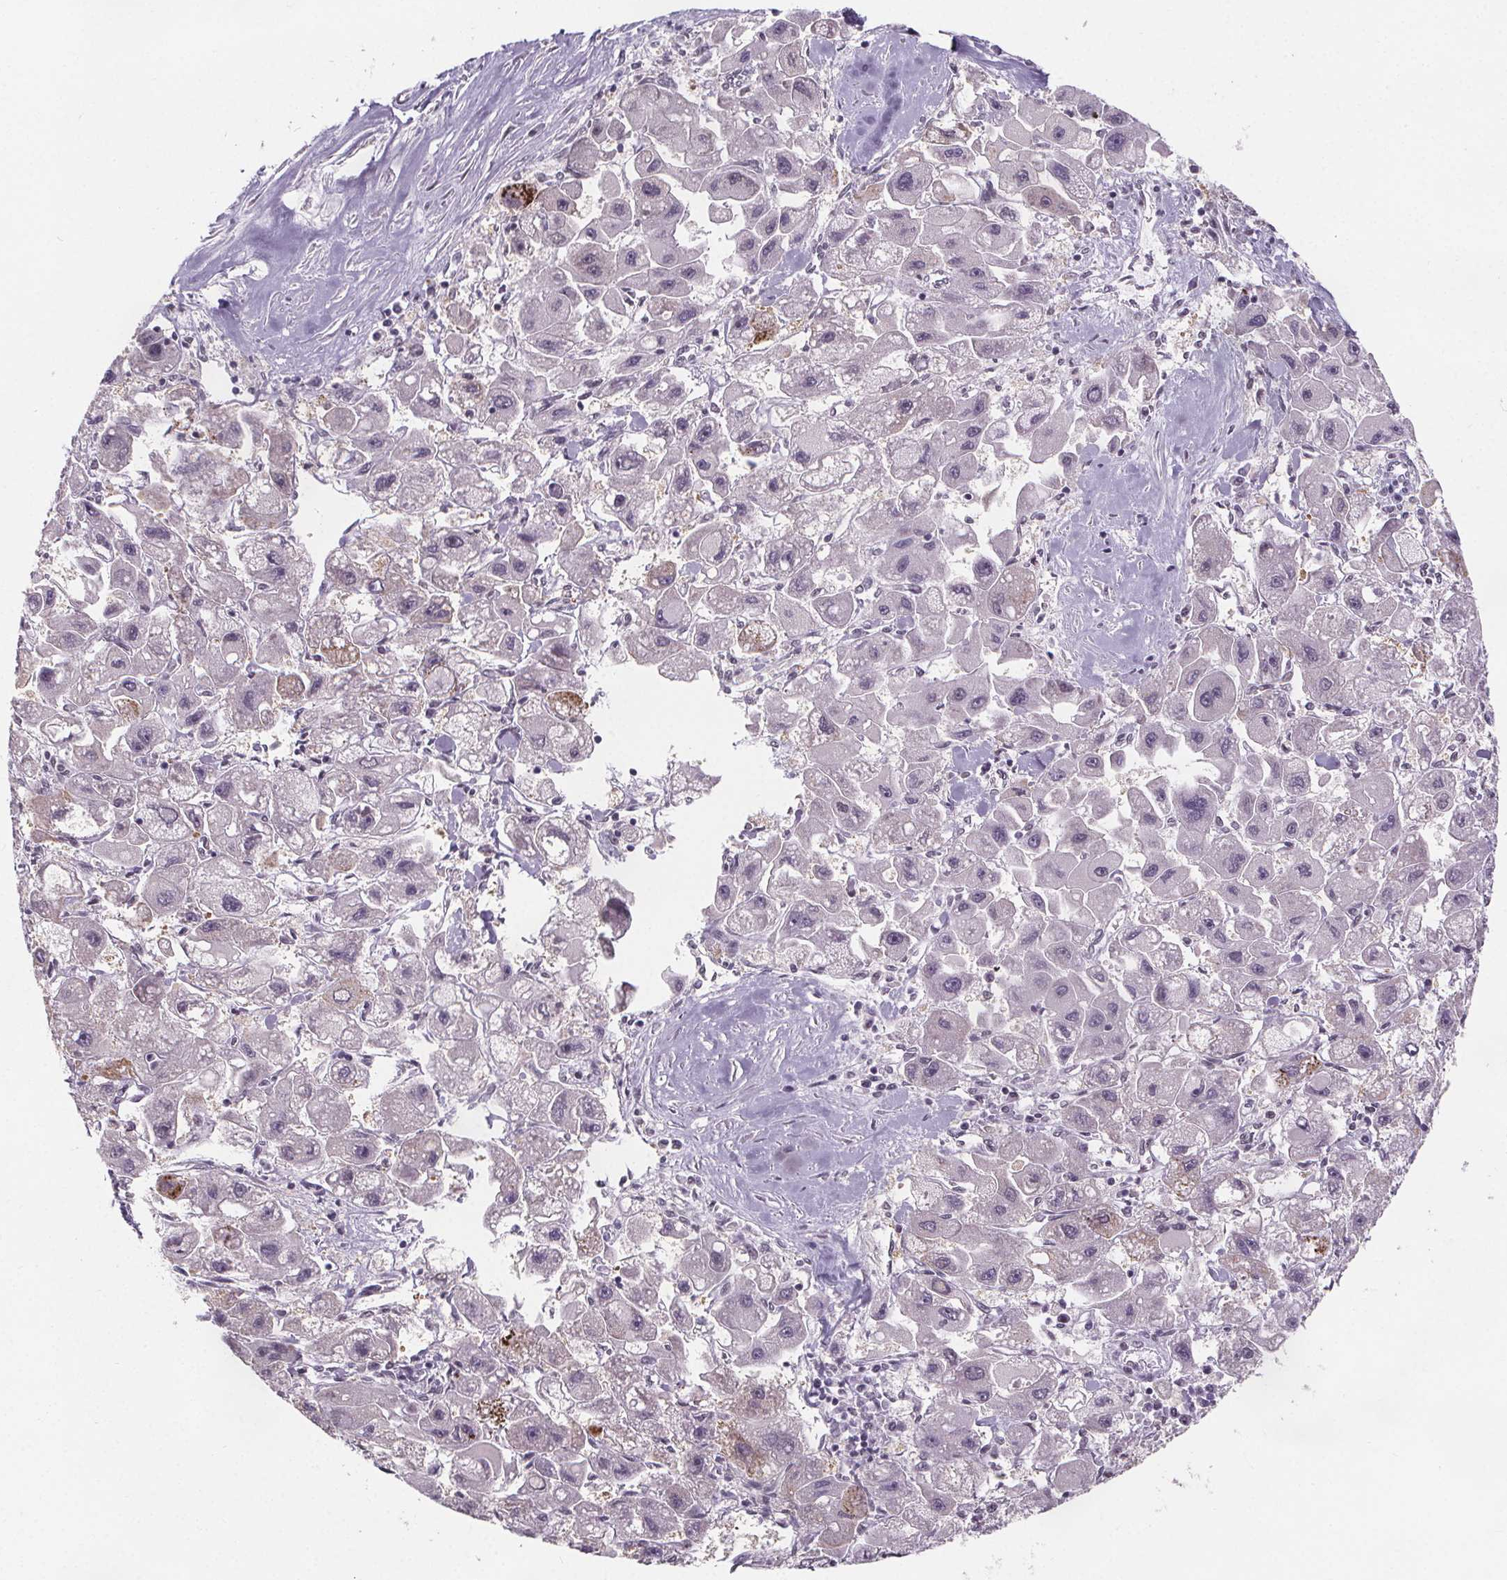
{"staining": {"intensity": "negative", "quantity": "none", "location": "none"}, "tissue": "liver cancer", "cell_type": "Tumor cells", "image_type": "cancer", "snomed": [{"axis": "morphology", "description": "Carcinoma, Hepatocellular, NOS"}, {"axis": "topography", "description": "Liver"}], "caption": "This is a histopathology image of IHC staining of hepatocellular carcinoma (liver), which shows no expression in tumor cells.", "gene": "ZNF572", "patient": {"sex": "male", "age": 24}}